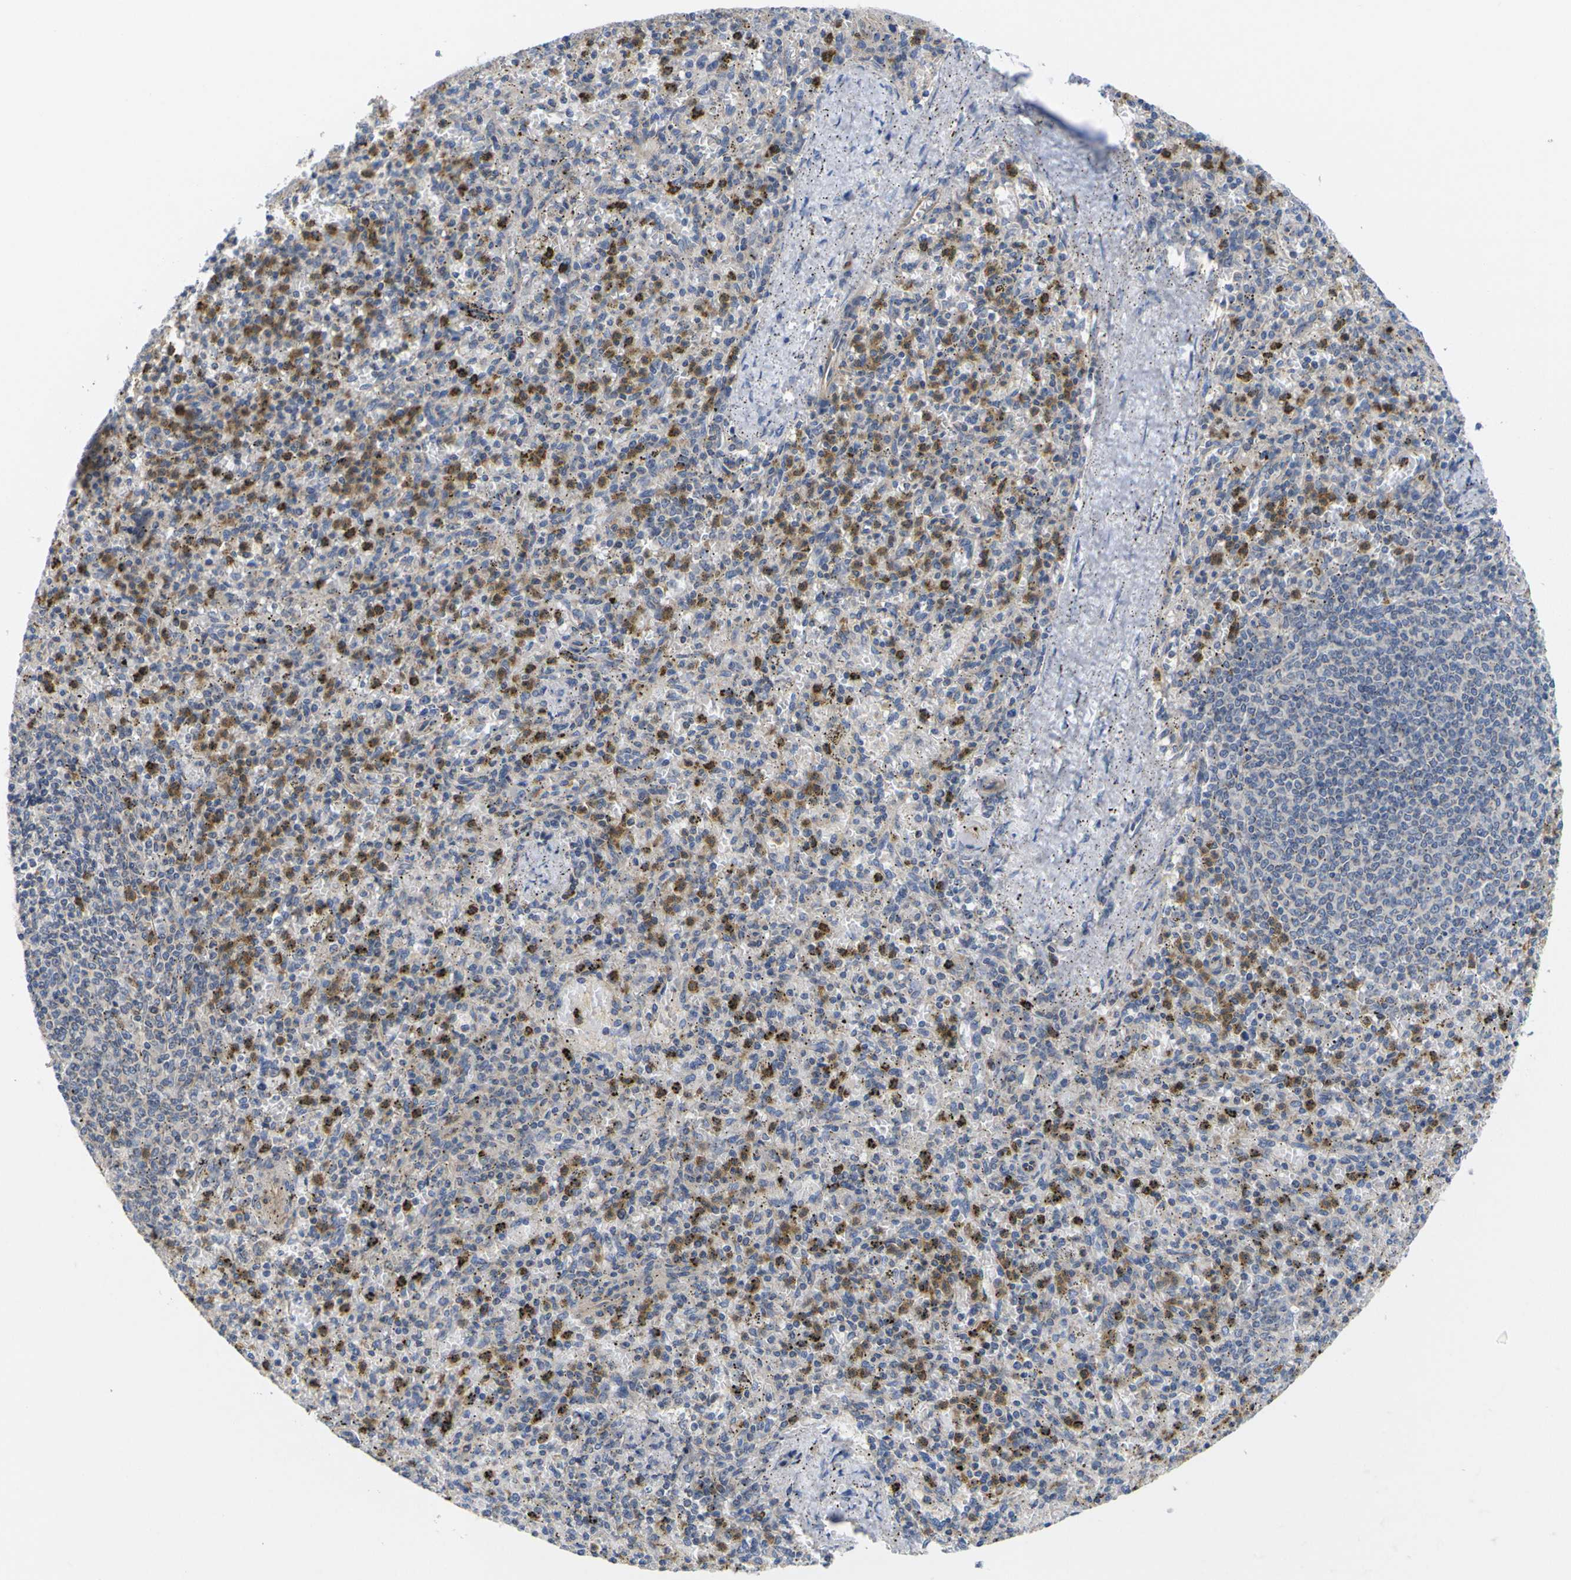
{"staining": {"intensity": "moderate", "quantity": "25%-75%", "location": "cytoplasmic/membranous"}, "tissue": "spleen", "cell_type": "Cells in red pulp", "image_type": "normal", "snomed": [{"axis": "morphology", "description": "Normal tissue, NOS"}, {"axis": "topography", "description": "Spleen"}], "caption": "IHC micrograph of unremarkable human spleen stained for a protein (brown), which demonstrates medium levels of moderate cytoplasmic/membranous staining in about 25%-75% of cells in red pulp.", "gene": "USH1C", "patient": {"sex": "male", "age": 72}}